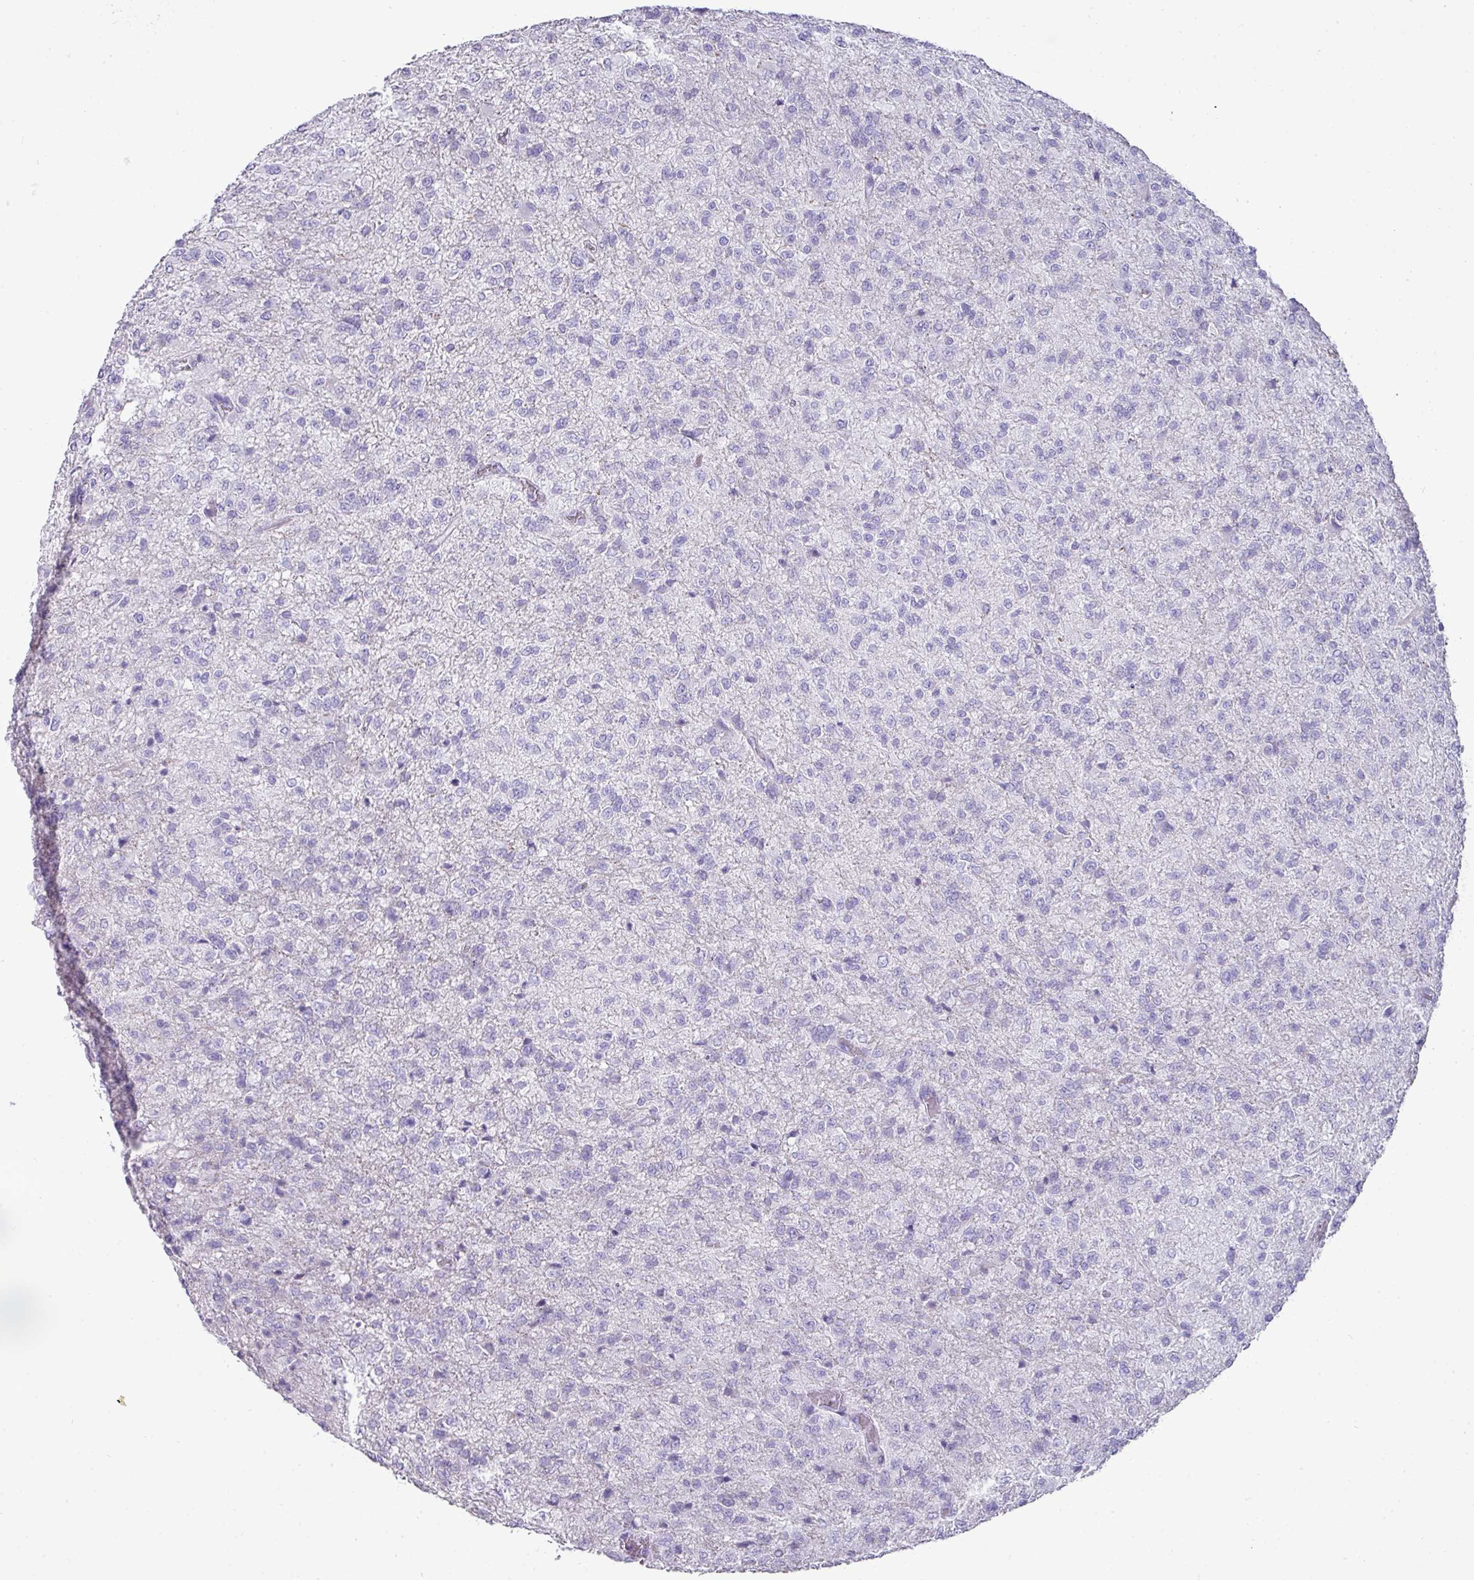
{"staining": {"intensity": "negative", "quantity": "none", "location": "none"}, "tissue": "glioma", "cell_type": "Tumor cells", "image_type": "cancer", "snomed": [{"axis": "morphology", "description": "Glioma, malignant, High grade"}, {"axis": "topography", "description": "Brain"}], "caption": "Immunohistochemistry (IHC) image of glioma stained for a protein (brown), which displays no staining in tumor cells.", "gene": "GSTA3", "patient": {"sex": "female", "age": 74}}